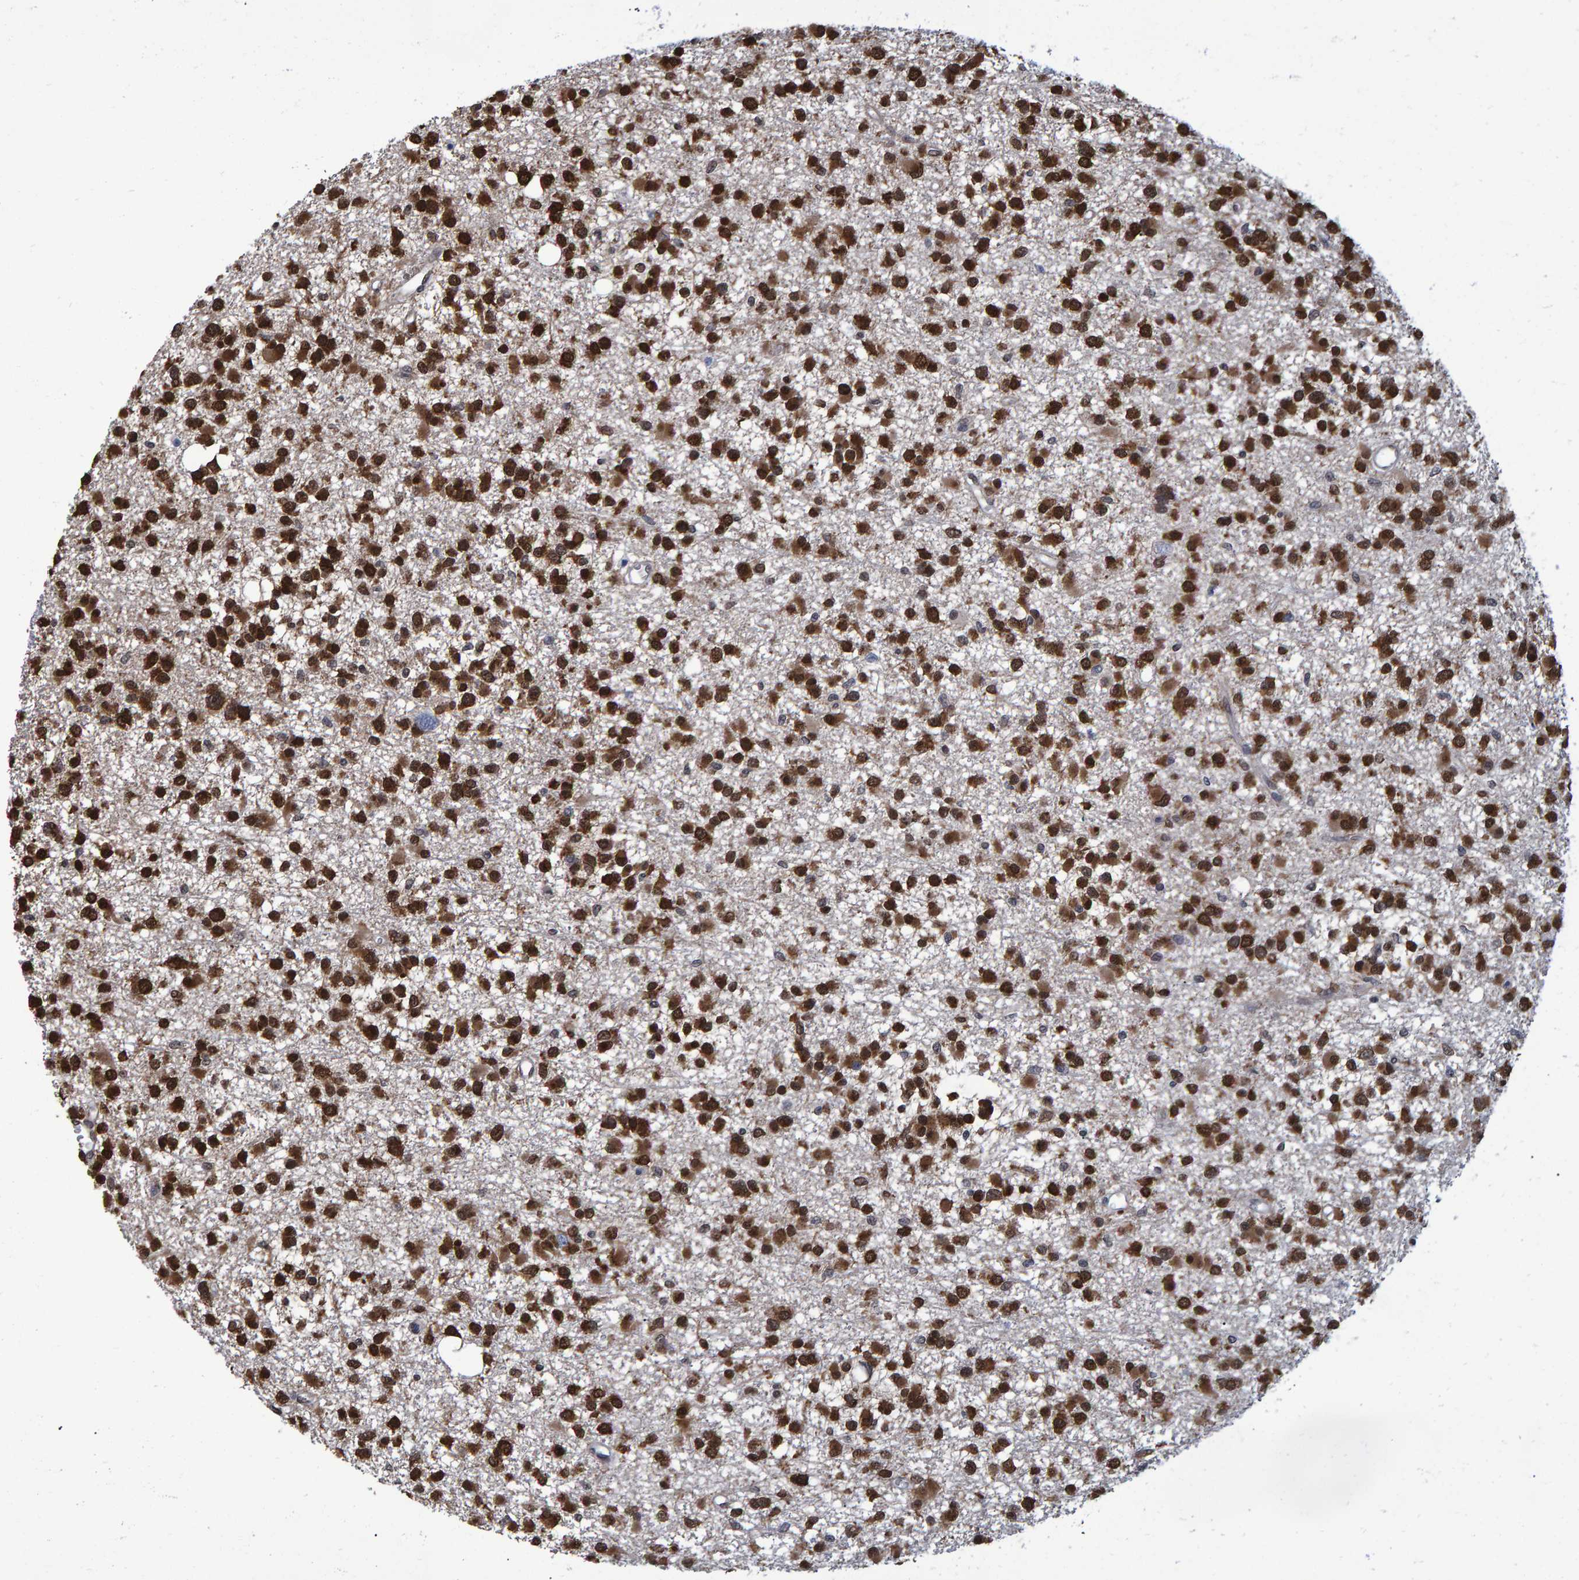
{"staining": {"intensity": "strong", "quantity": ">75%", "location": "cytoplasmic/membranous,nuclear"}, "tissue": "glioma", "cell_type": "Tumor cells", "image_type": "cancer", "snomed": [{"axis": "morphology", "description": "Glioma, malignant, Low grade"}, {"axis": "topography", "description": "Brain"}], "caption": "A high-resolution histopathology image shows IHC staining of glioma, which shows strong cytoplasmic/membranous and nuclear positivity in approximately >75% of tumor cells. Immunohistochemistry stains the protein in brown and the nuclei are stained blue.", "gene": "QKI", "patient": {"sex": "female", "age": 22}}